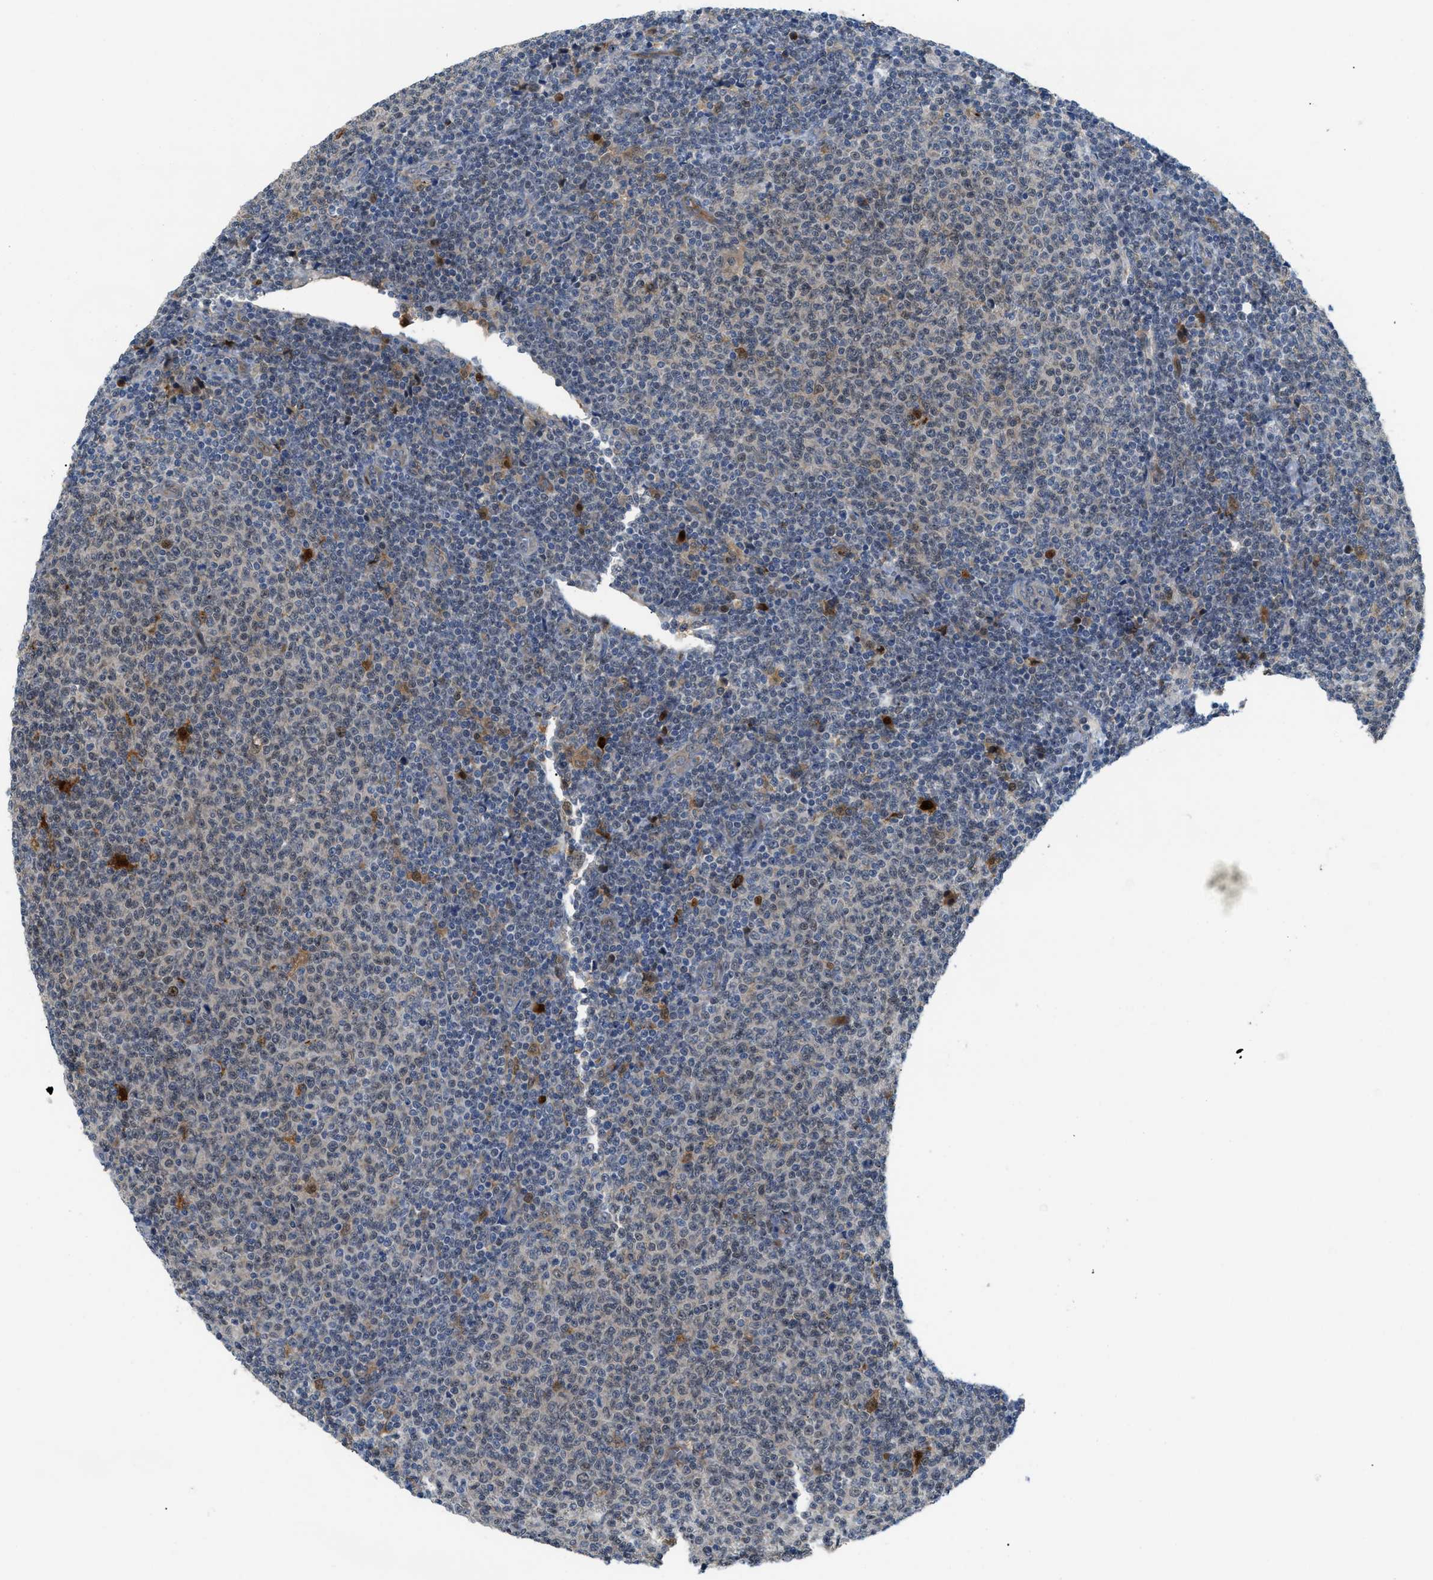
{"staining": {"intensity": "negative", "quantity": "none", "location": "none"}, "tissue": "lymphoma", "cell_type": "Tumor cells", "image_type": "cancer", "snomed": [{"axis": "morphology", "description": "Malignant lymphoma, non-Hodgkin's type, Low grade"}, {"axis": "topography", "description": "Lymph node"}], "caption": "DAB immunohistochemical staining of low-grade malignant lymphoma, non-Hodgkin's type shows no significant expression in tumor cells.", "gene": "TRAK2", "patient": {"sex": "male", "age": 66}}